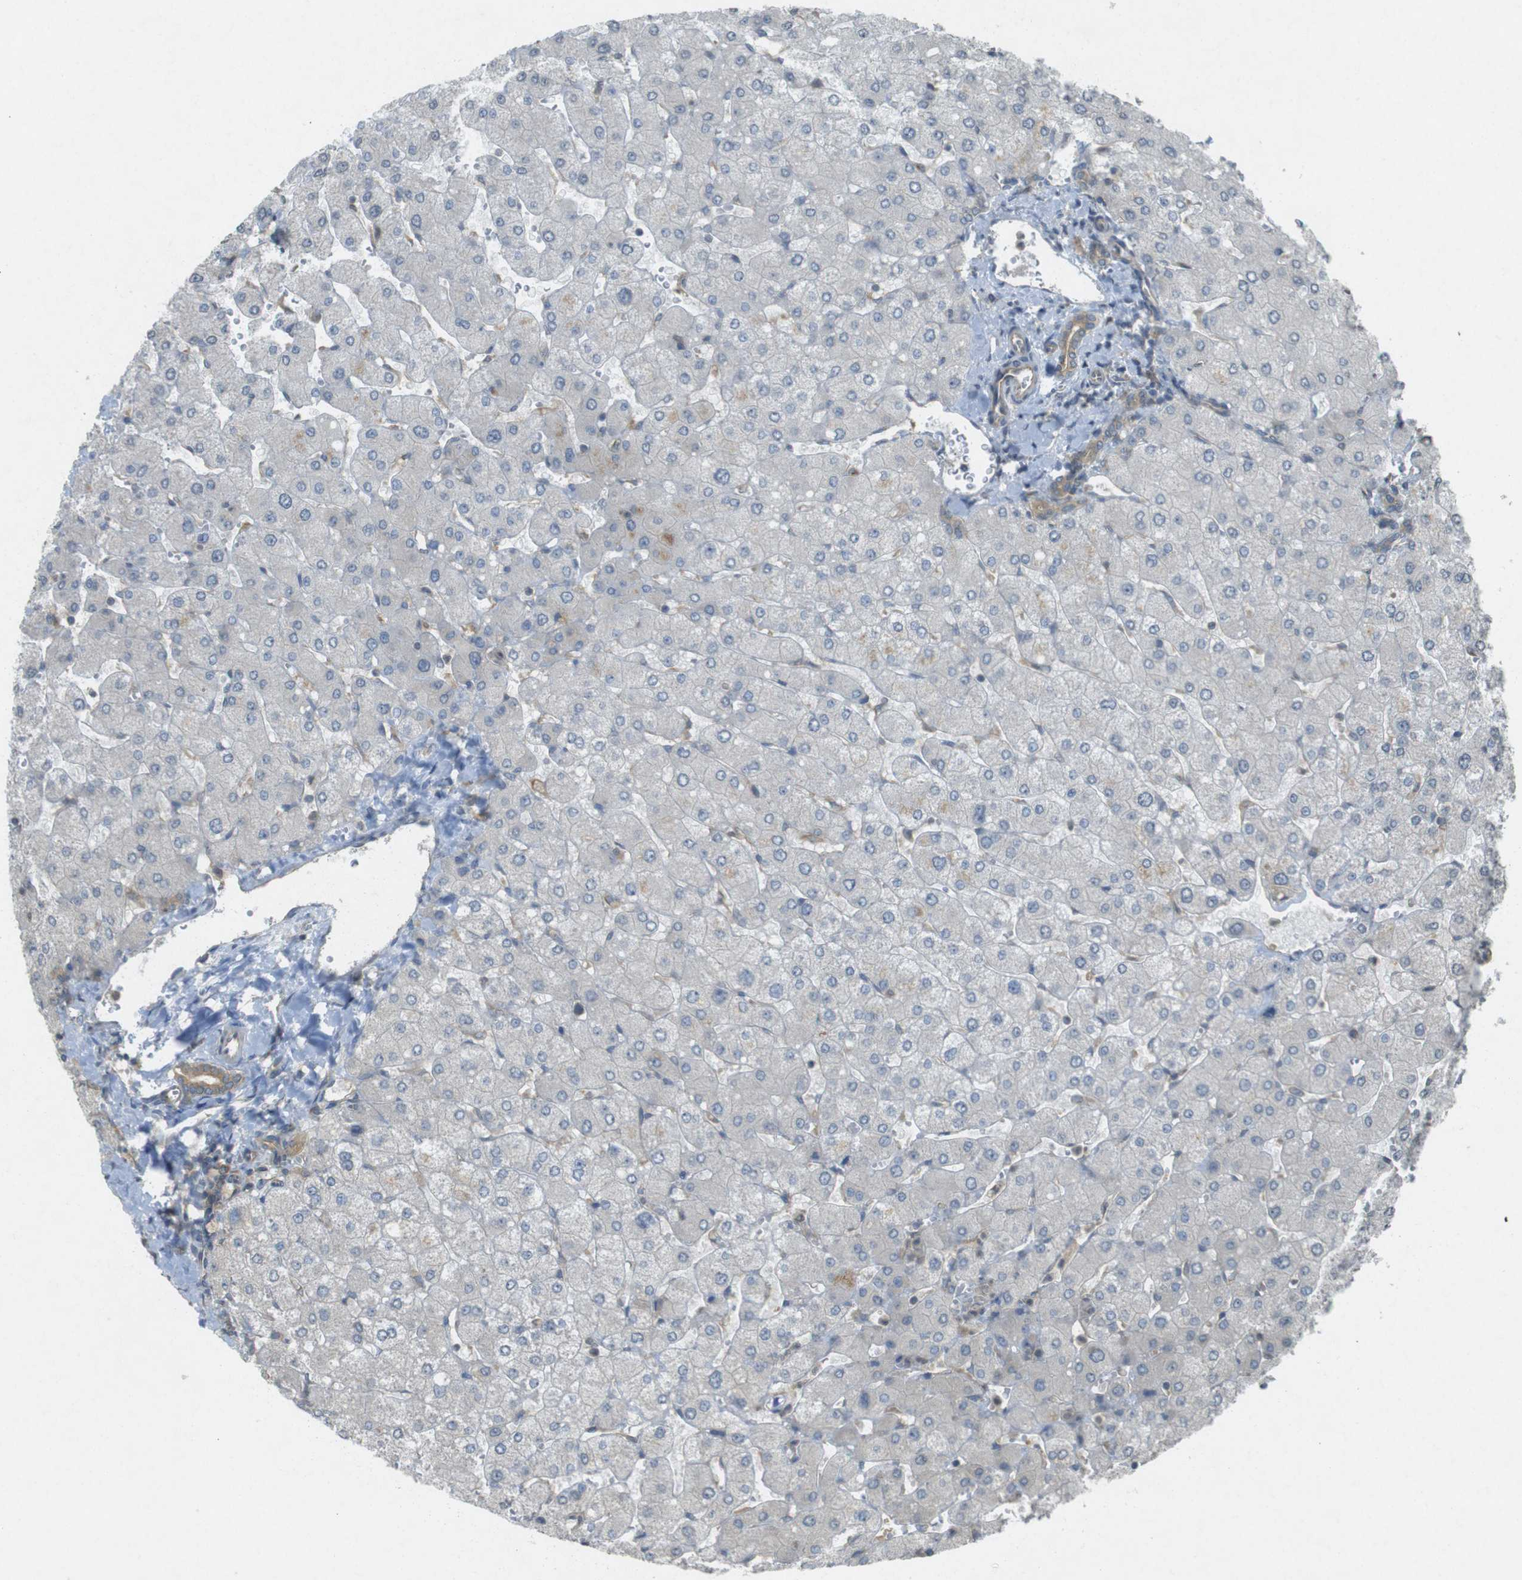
{"staining": {"intensity": "moderate", "quantity": ">75%", "location": "cytoplasmic/membranous"}, "tissue": "liver", "cell_type": "Cholangiocytes", "image_type": "normal", "snomed": [{"axis": "morphology", "description": "Normal tissue, NOS"}, {"axis": "topography", "description": "Liver"}], "caption": "This micrograph demonstrates immunohistochemistry staining of benign human liver, with medium moderate cytoplasmic/membranous positivity in about >75% of cholangiocytes.", "gene": "KIF5B", "patient": {"sex": "male", "age": 55}}